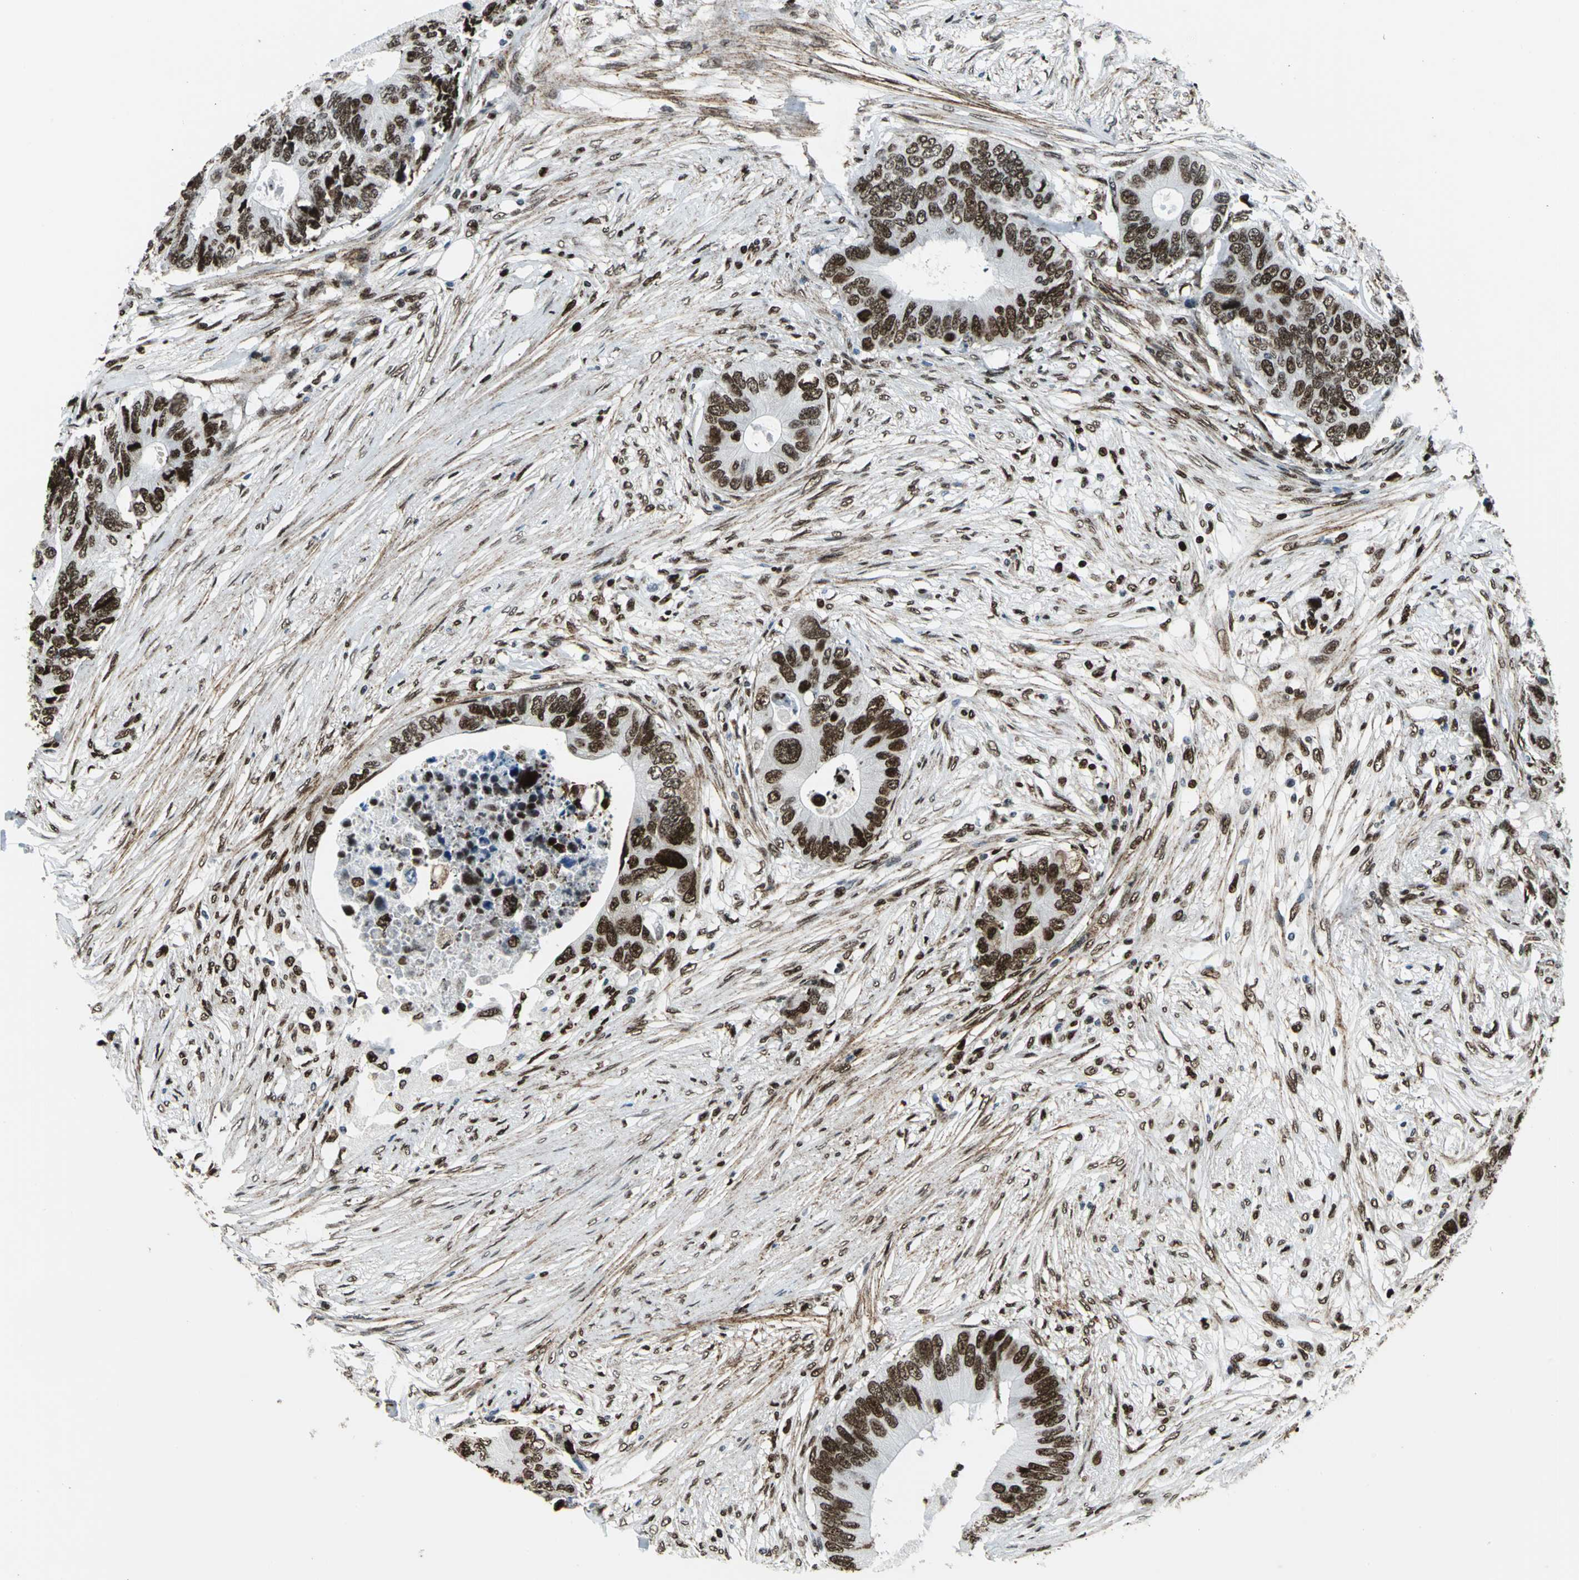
{"staining": {"intensity": "strong", "quantity": ">75%", "location": "nuclear"}, "tissue": "colorectal cancer", "cell_type": "Tumor cells", "image_type": "cancer", "snomed": [{"axis": "morphology", "description": "Adenocarcinoma, NOS"}, {"axis": "topography", "description": "Colon"}], "caption": "A micrograph of colorectal adenocarcinoma stained for a protein reveals strong nuclear brown staining in tumor cells.", "gene": "APEX1", "patient": {"sex": "male", "age": 71}}